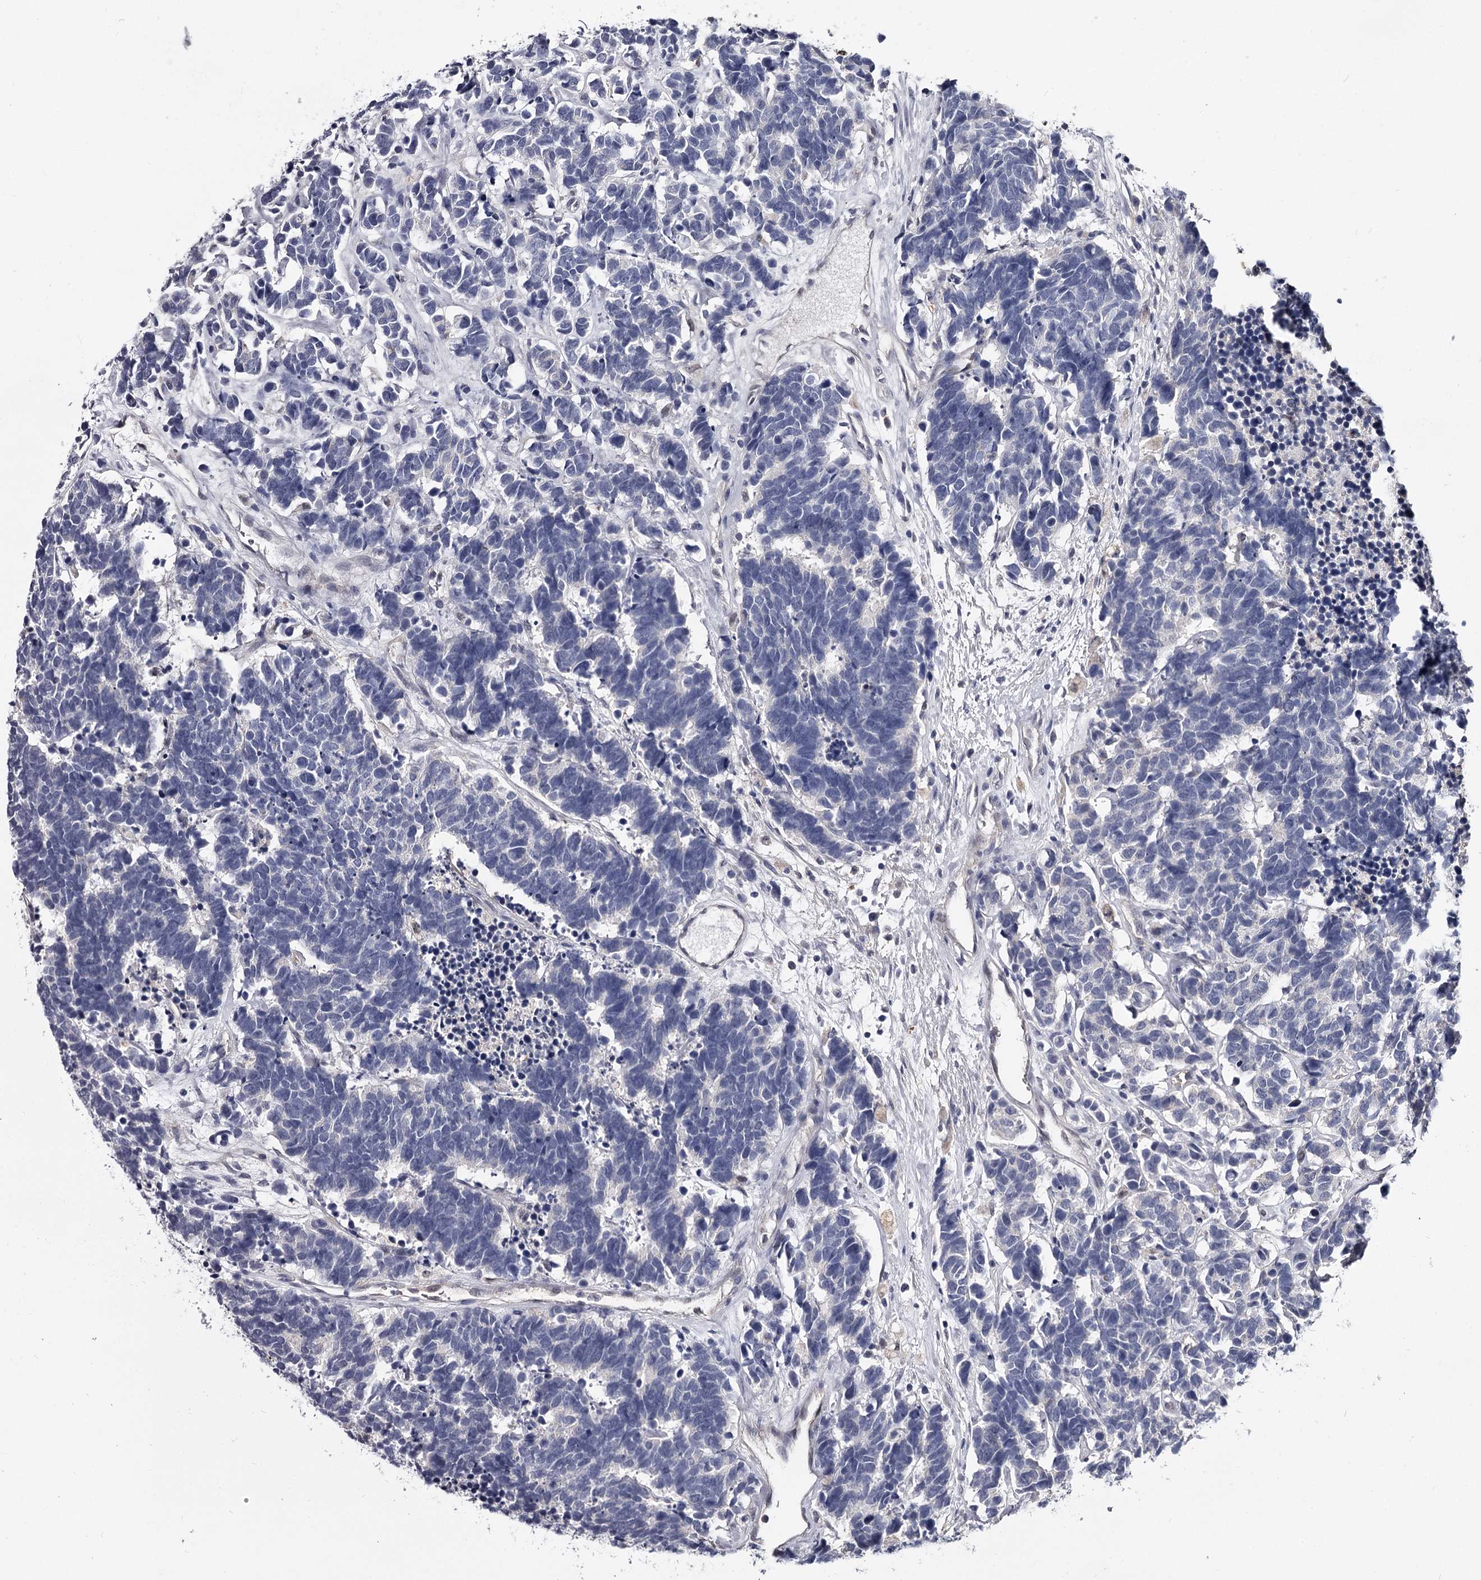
{"staining": {"intensity": "negative", "quantity": "none", "location": "none"}, "tissue": "carcinoid", "cell_type": "Tumor cells", "image_type": "cancer", "snomed": [{"axis": "morphology", "description": "Carcinoma, NOS"}, {"axis": "morphology", "description": "Carcinoid, malignant, NOS"}, {"axis": "topography", "description": "Urinary bladder"}], "caption": "Immunohistochemistry (IHC) photomicrograph of human carcinoid stained for a protein (brown), which displays no positivity in tumor cells. (Stains: DAB immunohistochemistry with hematoxylin counter stain, Microscopy: brightfield microscopy at high magnification).", "gene": "GSTO1", "patient": {"sex": "male", "age": 57}}